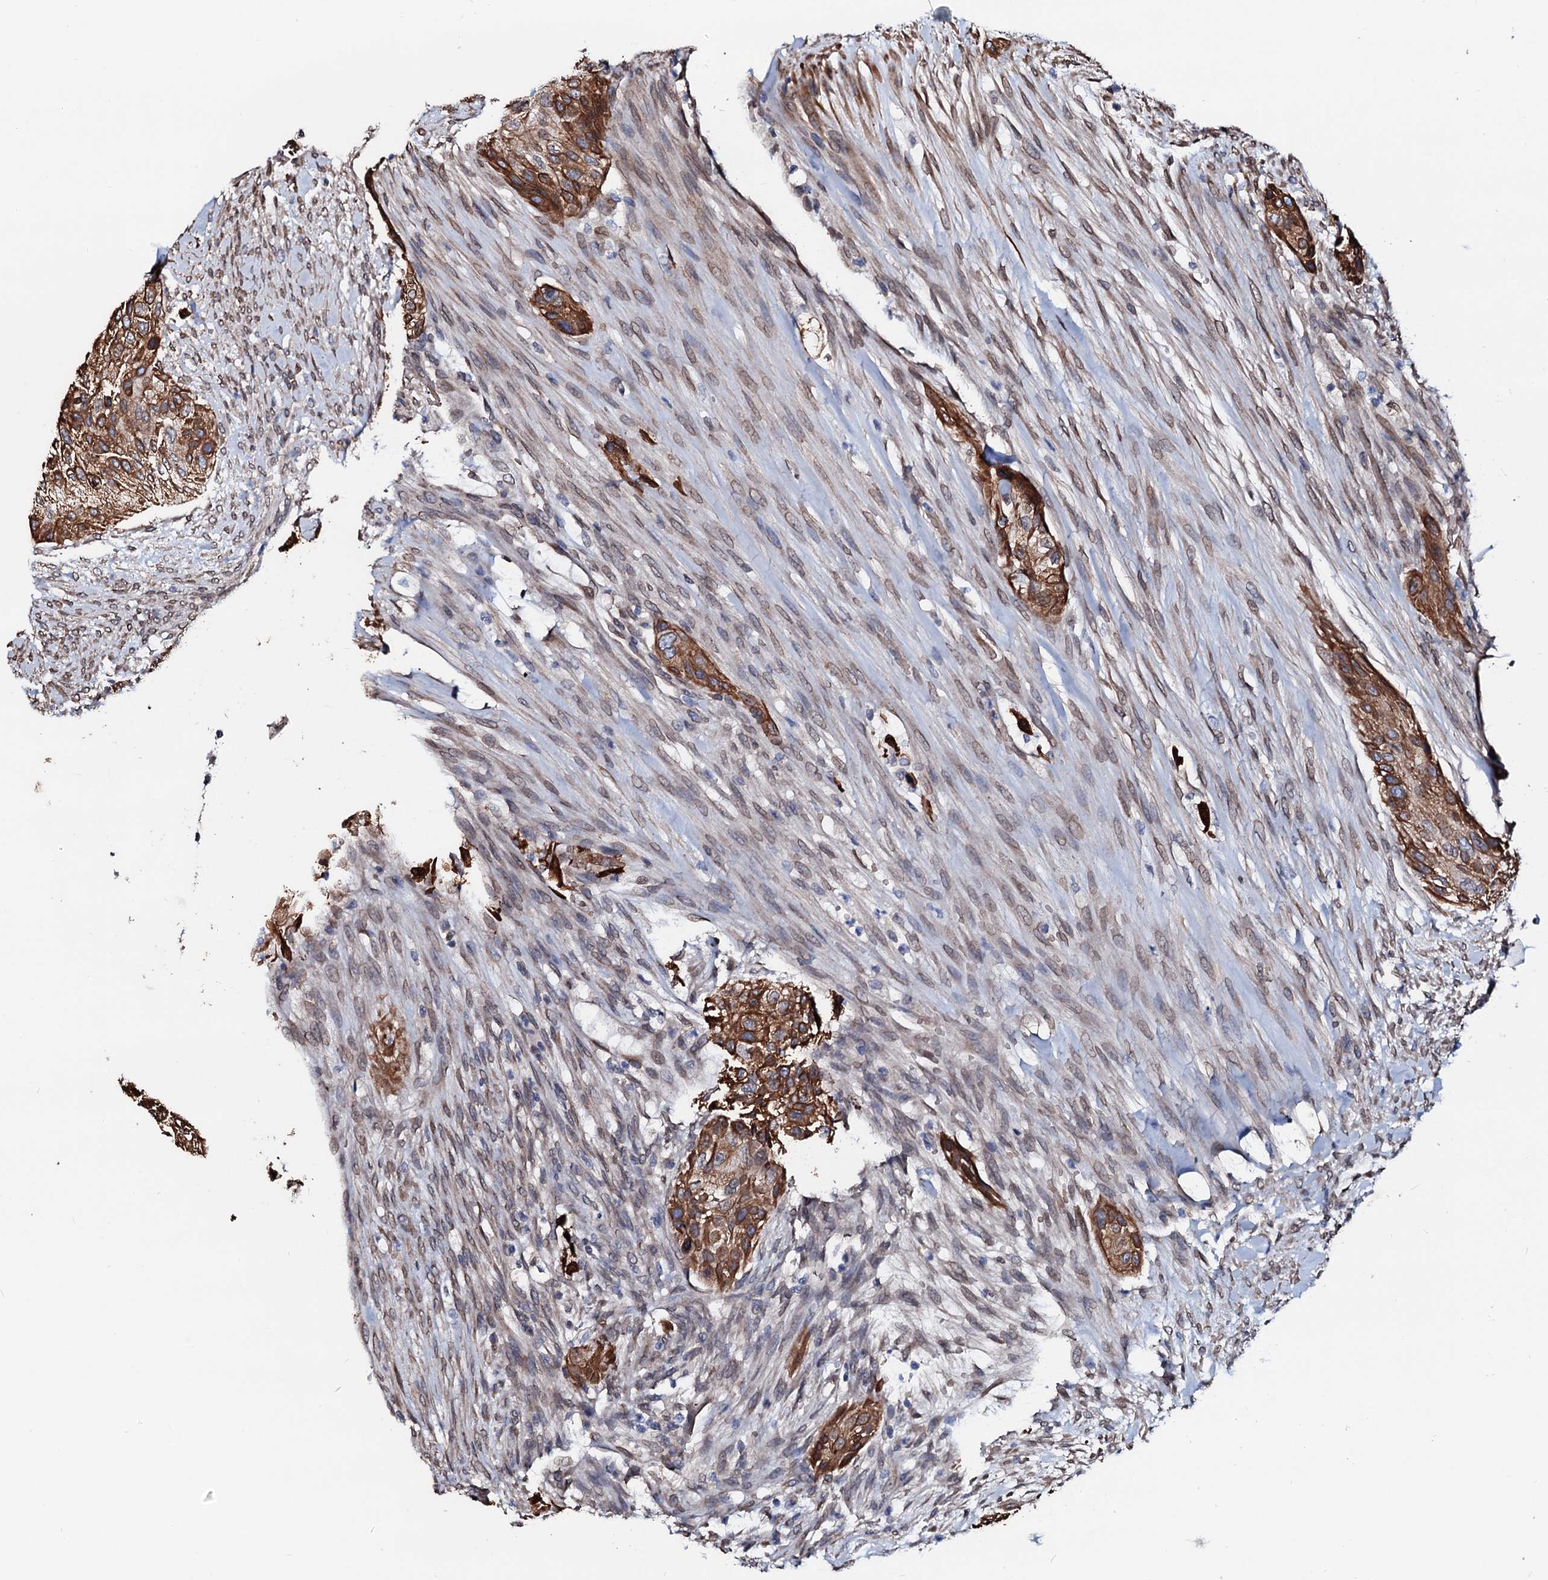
{"staining": {"intensity": "strong", "quantity": ">75%", "location": "cytoplasmic/membranous"}, "tissue": "urothelial cancer", "cell_type": "Tumor cells", "image_type": "cancer", "snomed": [{"axis": "morphology", "description": "Urothelial carcinoma, High grade"}, {"axis": "topography", "description": "Urinary bladder"}], "caption": "A micrograph of urothelial cancer stained for a protein reveals strong cytoplasmic/membranous brown staining in tumor cells. (Stains: DAB (3,3'-diaminobenzidine) in brown, nuclei in blue, Microscopy: brightfield microscopy at high magnification).", "gene": "NRP2", "patient": {"sex": "male", "age": 35}}